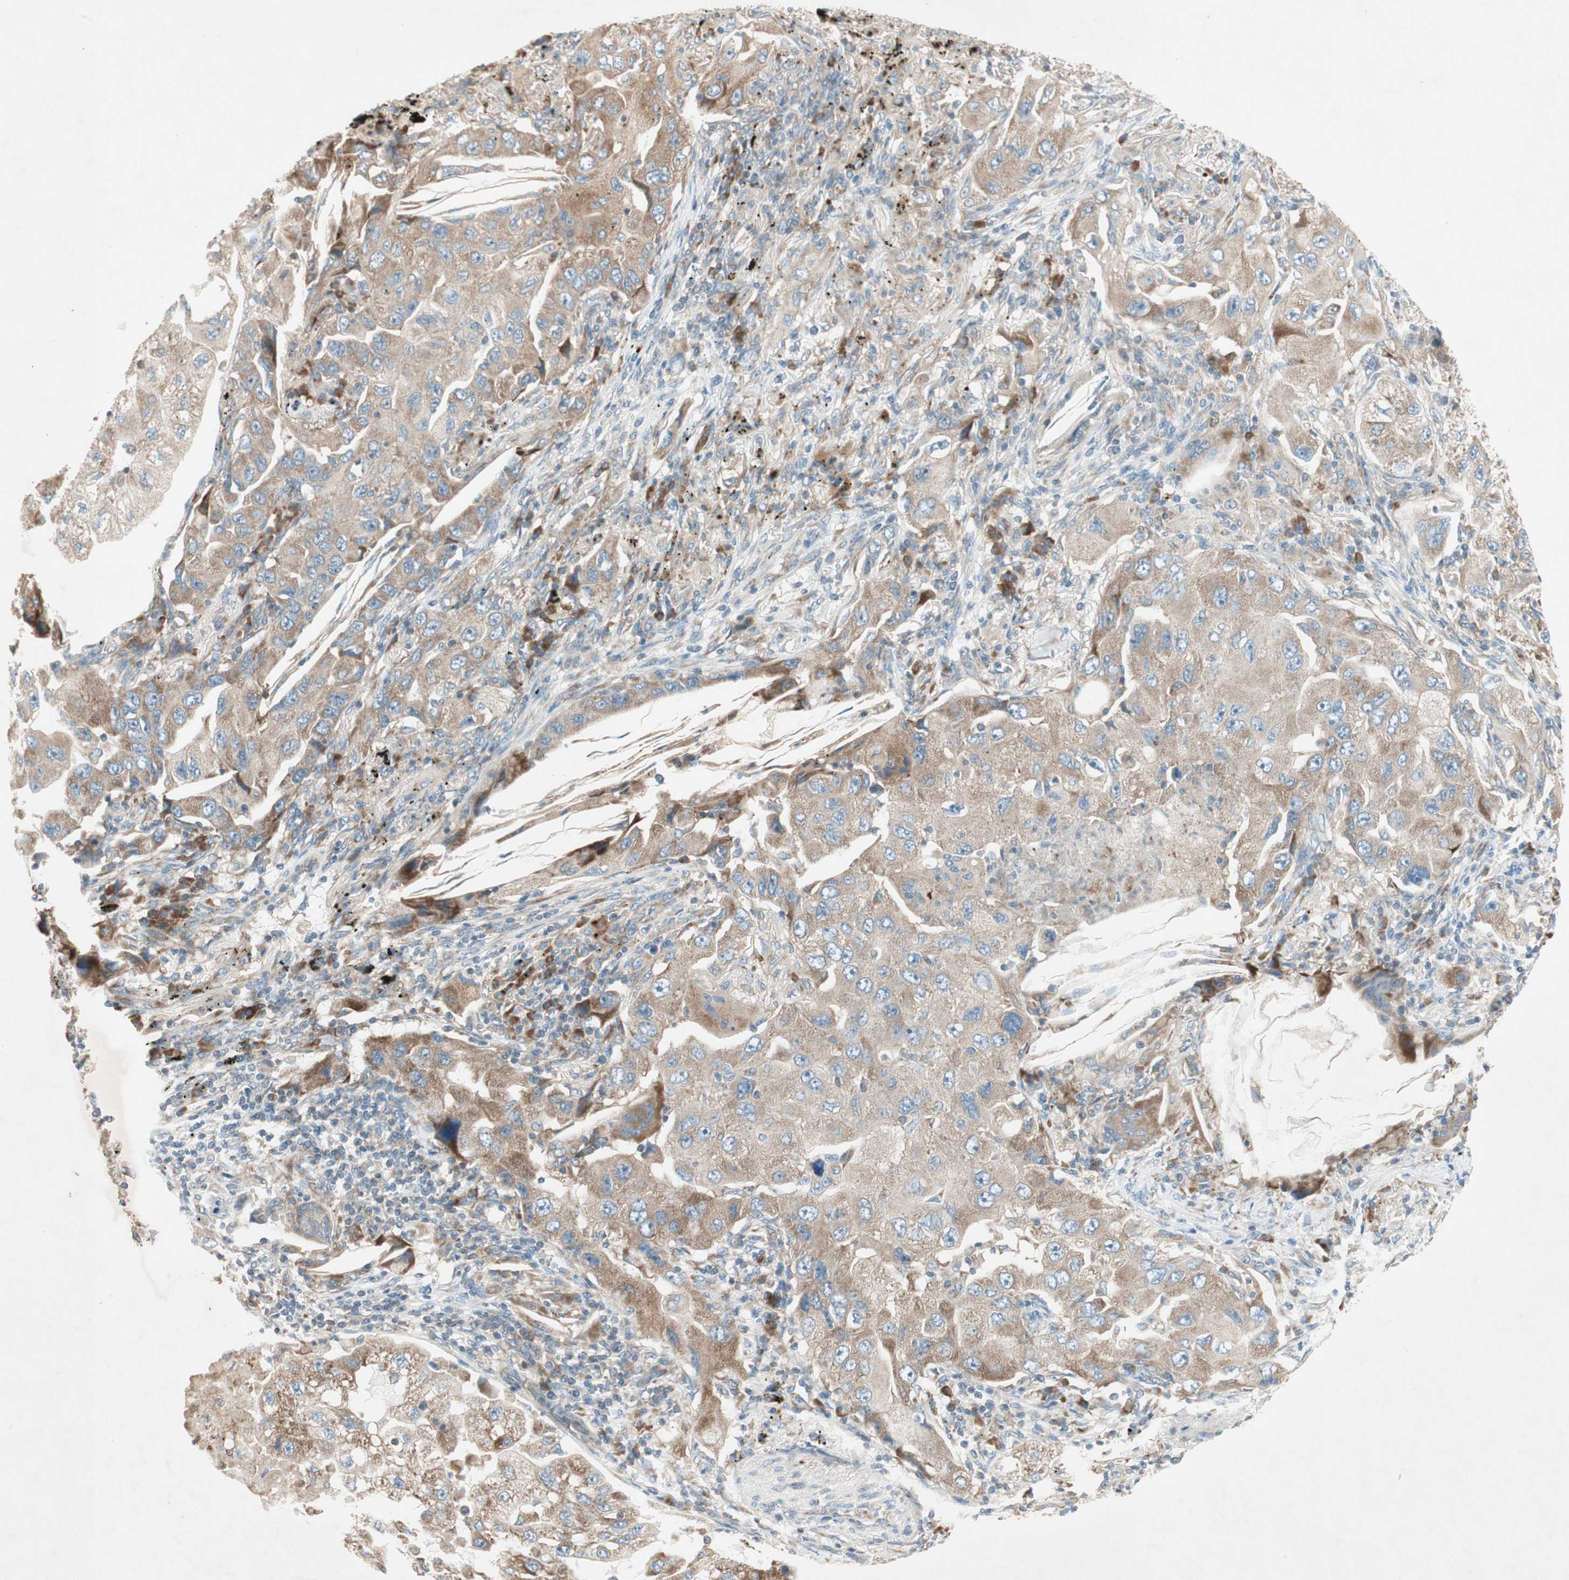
{"staining": {"intensity": "moderate", "quantity": ">75%", "location": "cytoplasmic/membranous"}, "tissue": "lung cancer", "cell_type": "Tumor cells", "image_type": "cancer", "snomed": [{"axis": "morphology", "description": "Adenocarcinoma, NOS"}, {"axis": "topography", "description": "Lung"}], "caption": "Lung cancer (adenocarcinoma) stained with immunohistochemistry (IHC) demonstrates moderate cytoplasmic/membranous positivity in about >75% of tumor cells.", "gene": "RPL23", "patient": {"sex": "female", "age": 65}}